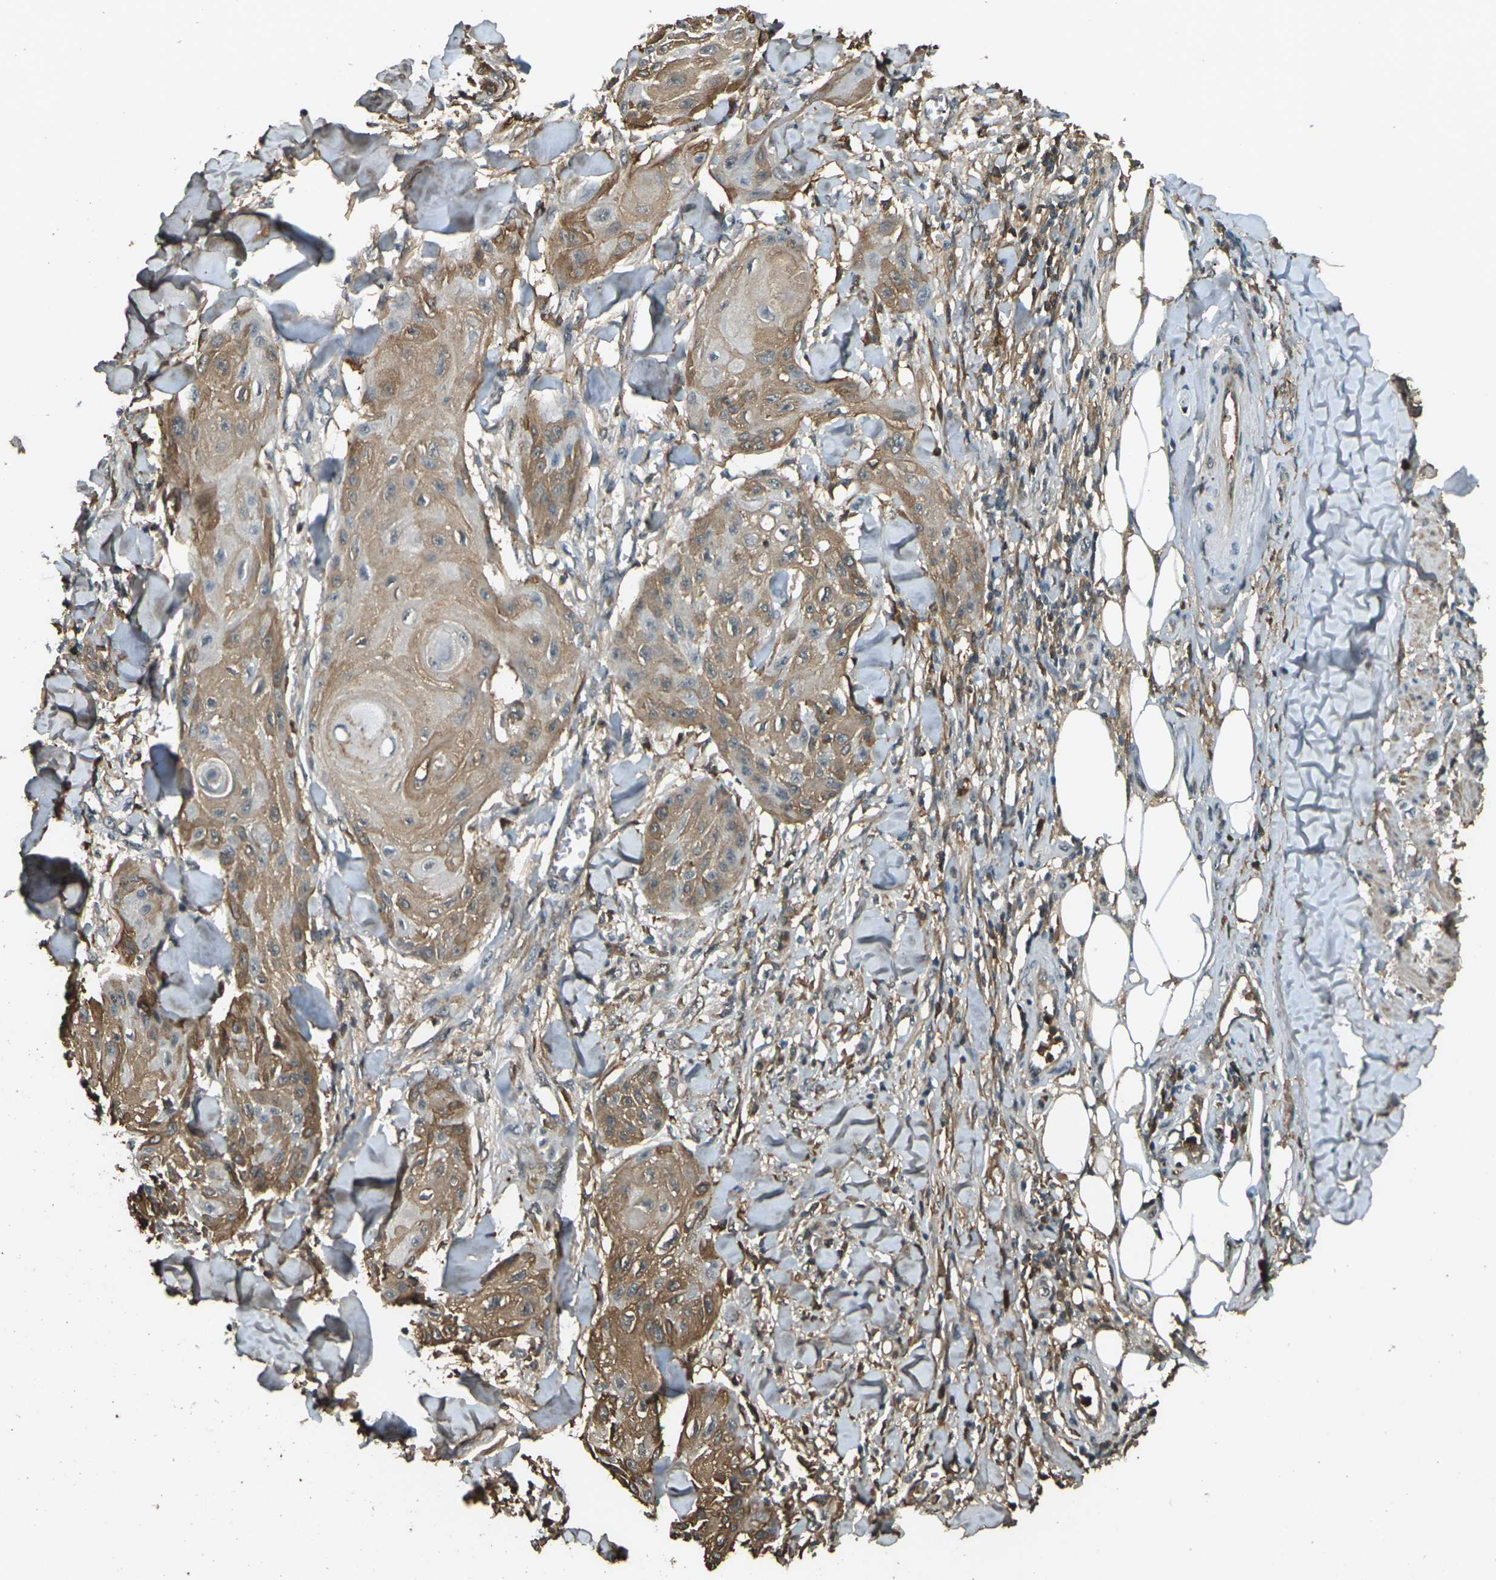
{"staining": {"intensity": "moderate", "quantity": ">75%", "location": "cytoplasmic/membranous"}, "tissue": "skin cancer", "cell_type": "Tumor cells", "image_type": "cancer", "snomed": [{"axis": "morphology", "description": "Squamous cell carcinoma, NOS"}, {"axis": "topography", "description": "Skin"}], "caption": "A histopathology image of human skin cancer stained for a protein shows moderate cytoplasmic/membranous brown staining in tumor cells. The staining is performed using DAB (3,3'-diaminobenzidine) brown chromogen to label protein expression. The nuclei are counter-stained blue using hematoxylin.", "gene": "CYP1B1", "patient": {"sex": "male", "age": 74}}